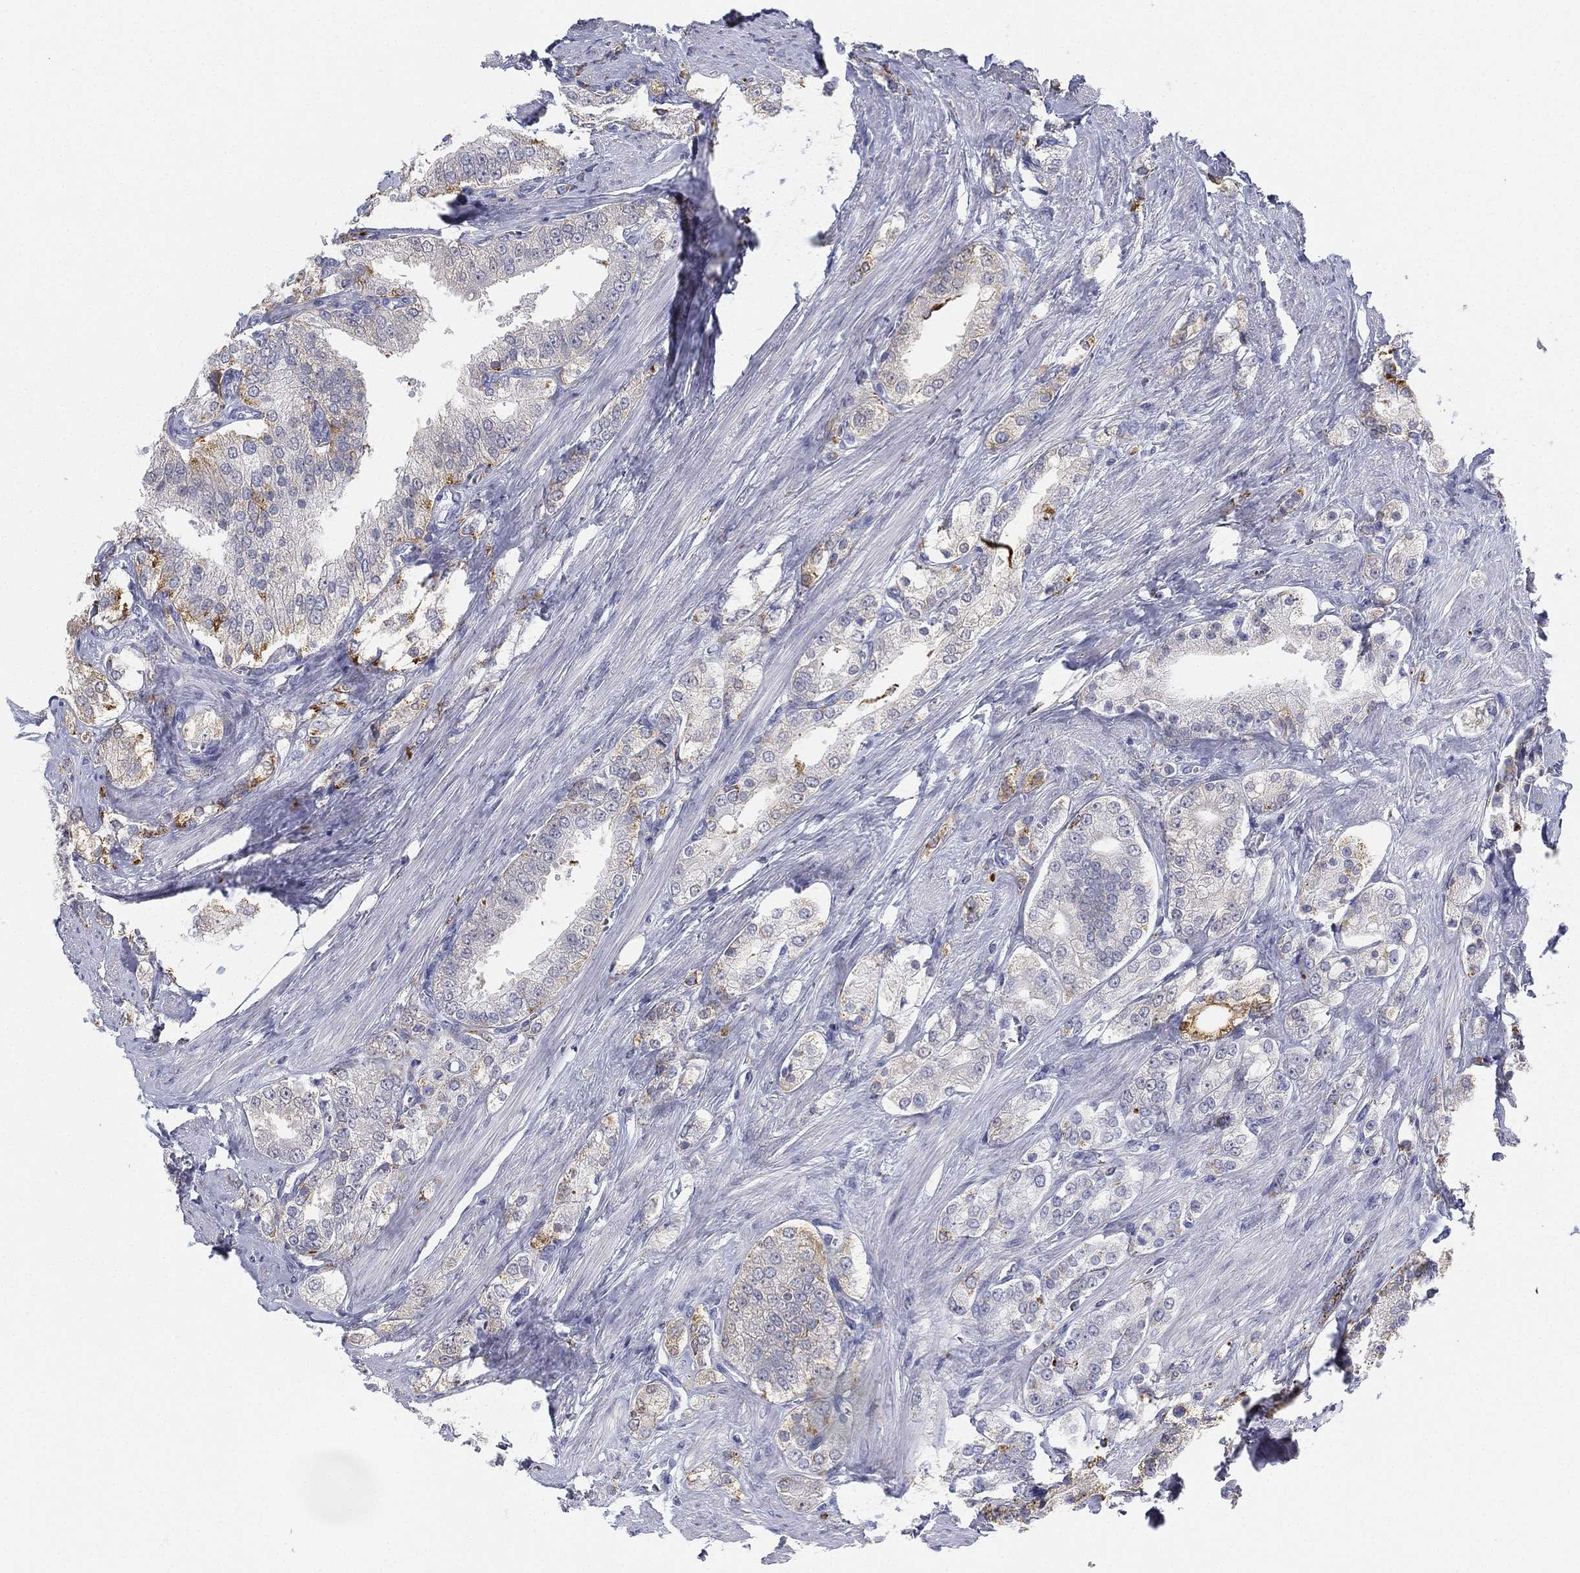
{"staining": {"intensity": "negative", "quantity": "none", "location": "none"}, "tissue": "prostate cancer", "cell_type": "Tumor cells", "image_type": "cancer", "snomed": [{"axis": "morphology", "description": "Adenocarcinoma, NOS"}, {"axis": "topography", "description": "Prostate and seminal vesicle, NOS"}, {"axis": "topography", "description": "Prostate"}], "caption": "Tumor cells are negative for protein expression in human adenocarcinoma (prostate).", "gene": "NPC2", "patient": {"sex": "male", "age": 67}}